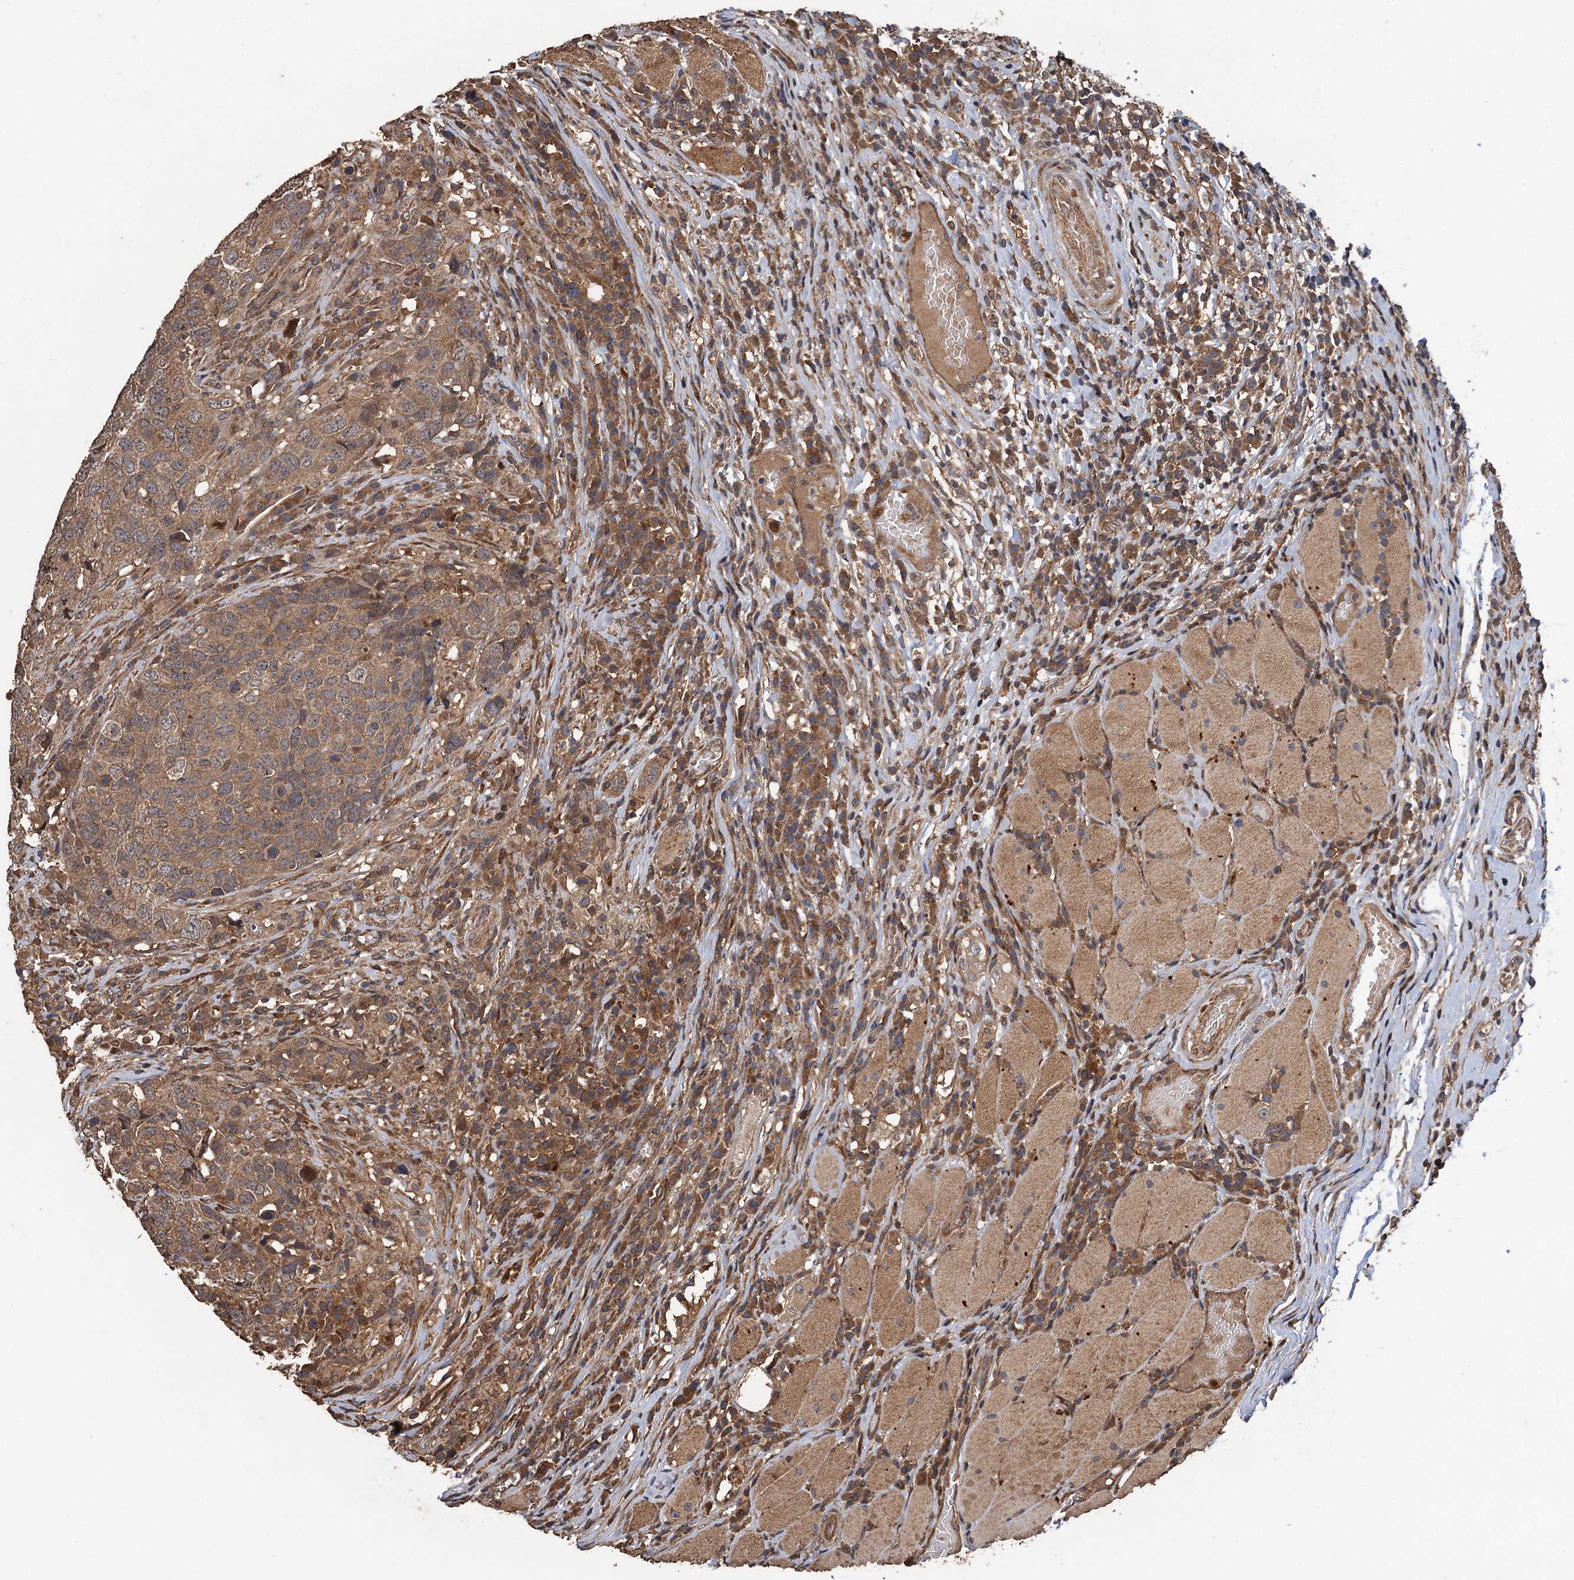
{"staining": {"intensity": "moderate", "quantity": ">75%", "location": "cytoplasmic/membranous"}, "tissue": "head and neck cancer", "cell_type": "Tumor cells", "image_type": "cancer", "snomed": [{"axis": "morphology", "description": "Squamous cell carcinoma, NOS"}, {"axis": "topography", "description": "Head-Neck"}], "caption": "An immunohistochemistry (IHC) photomicrograph of neoplastic tissue is shown. Protein staining in brown highlights moderate cytoplasmic/membranous positivity in squamous cell carcinoma (head and neck) within tumor cells. The staining was performed using DAB to visualize the protein expression in brown, while the nuclei were stained in blue with hematoxylin (Magnification: 20x).", "gene": "TMEM39B", "patient": {"sex": "male", "age": 66}}